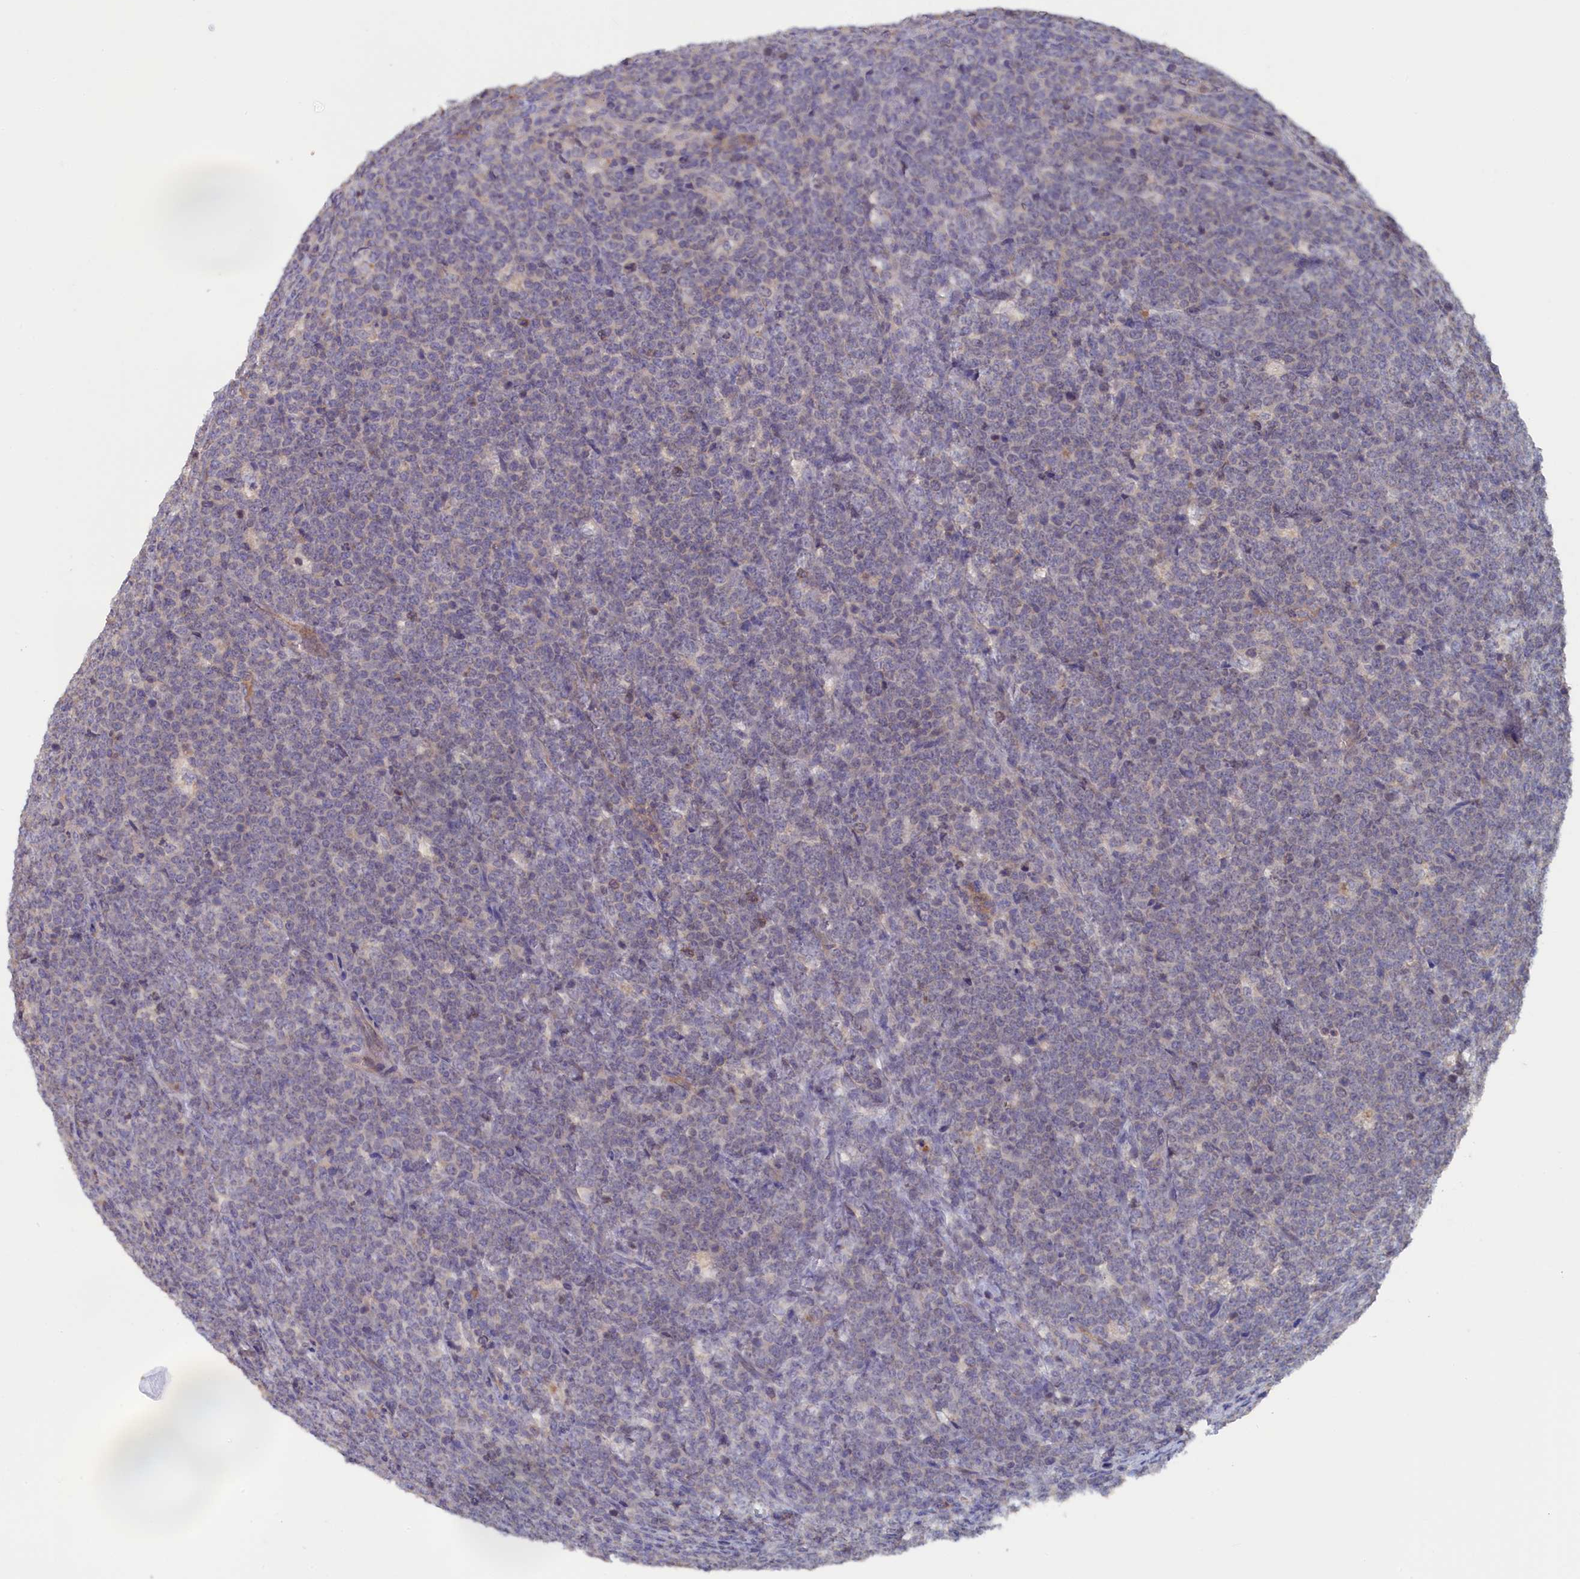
{"staining": {"intensity": "negative", "quantity": "none", "location": "none"}, "tissue": "lymphoma", "cell_type": "Tumor cells", "image_type": "cancer", "snomed": [{"axis": "morphology", "description": "Malignant lymphoma, non-Hodgkin's type, High grade"}, {"axis": "topography", "description": "Small intestine"}], "caption": "The photomicrograph displays no staining of tumor cells in high-grade malignant lymphoma, non-Hodgkin's type. (Stains: DAB IHC with hematoxylin counter stain, Microscopy: brightfield microscopy at high magnification).", "gene": "ANKRD2", "patient": {"sex": "male", "age": 8}}